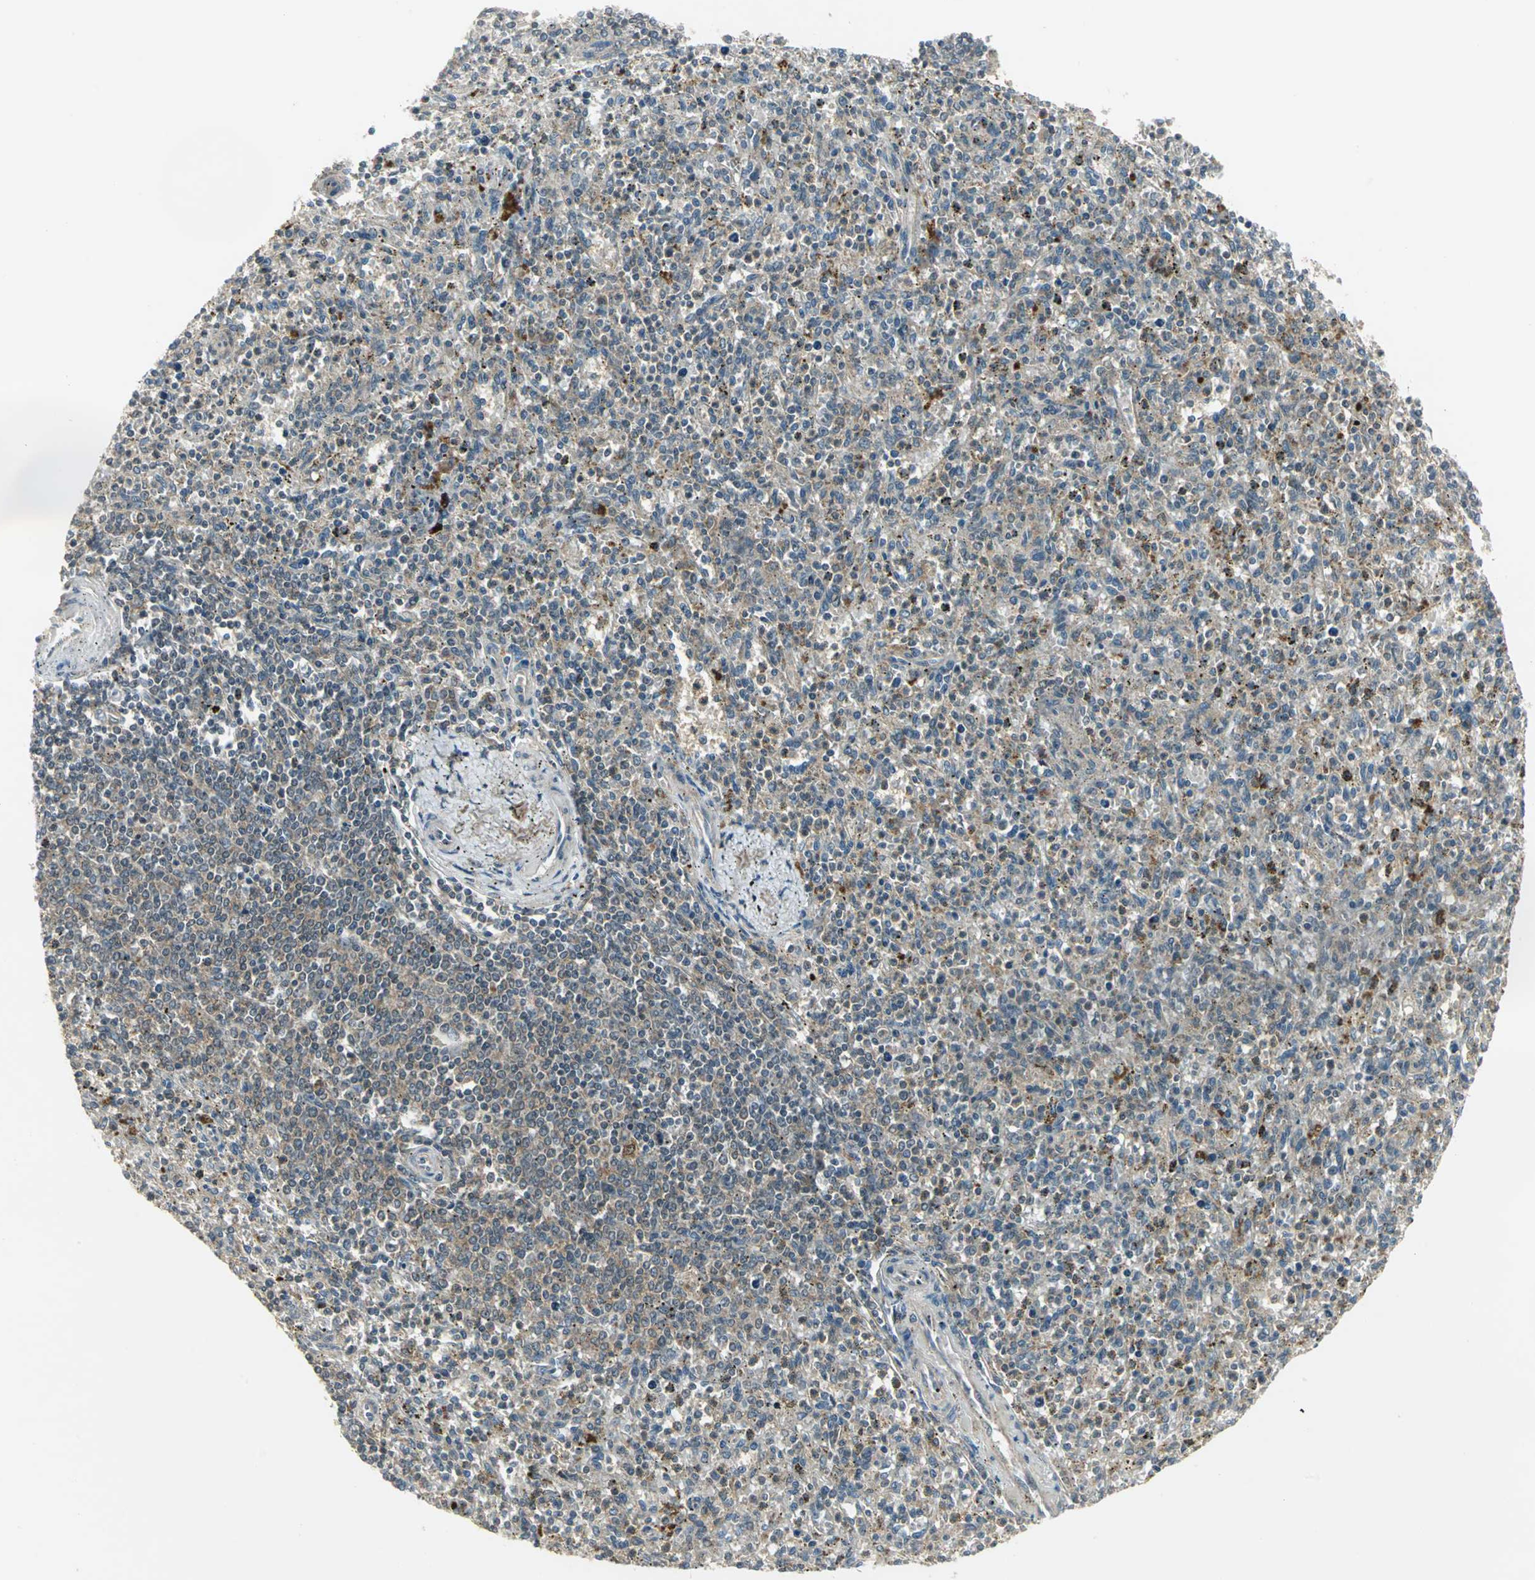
{"staining": {"intensity": "moderate", "quantity": "25%-75%", "location": "cytoplasmic/membranous"}, "tissue": "spleen", "cell_type": "Cells in red pulp", "image_type": "normal", "snomed": [{"axis": "morphology", "description": "Normal tissue, NOS"}, {"axis": "topography", "description": "Spleen"}], "caption": "The immunohistochemical stain highlights moderate cytoplasmic/membranous staining in cells in red pulp of benign spleen. The staining was performed using DAB (3,3'-diaminobenzidine) to visualize the protein expression in brown, while the nuclei were stained in blue with hematoxylin (Magnification: 20x).", "gene": "MAPK8IP3", "patient": {"sex": "male", "age": 72}}